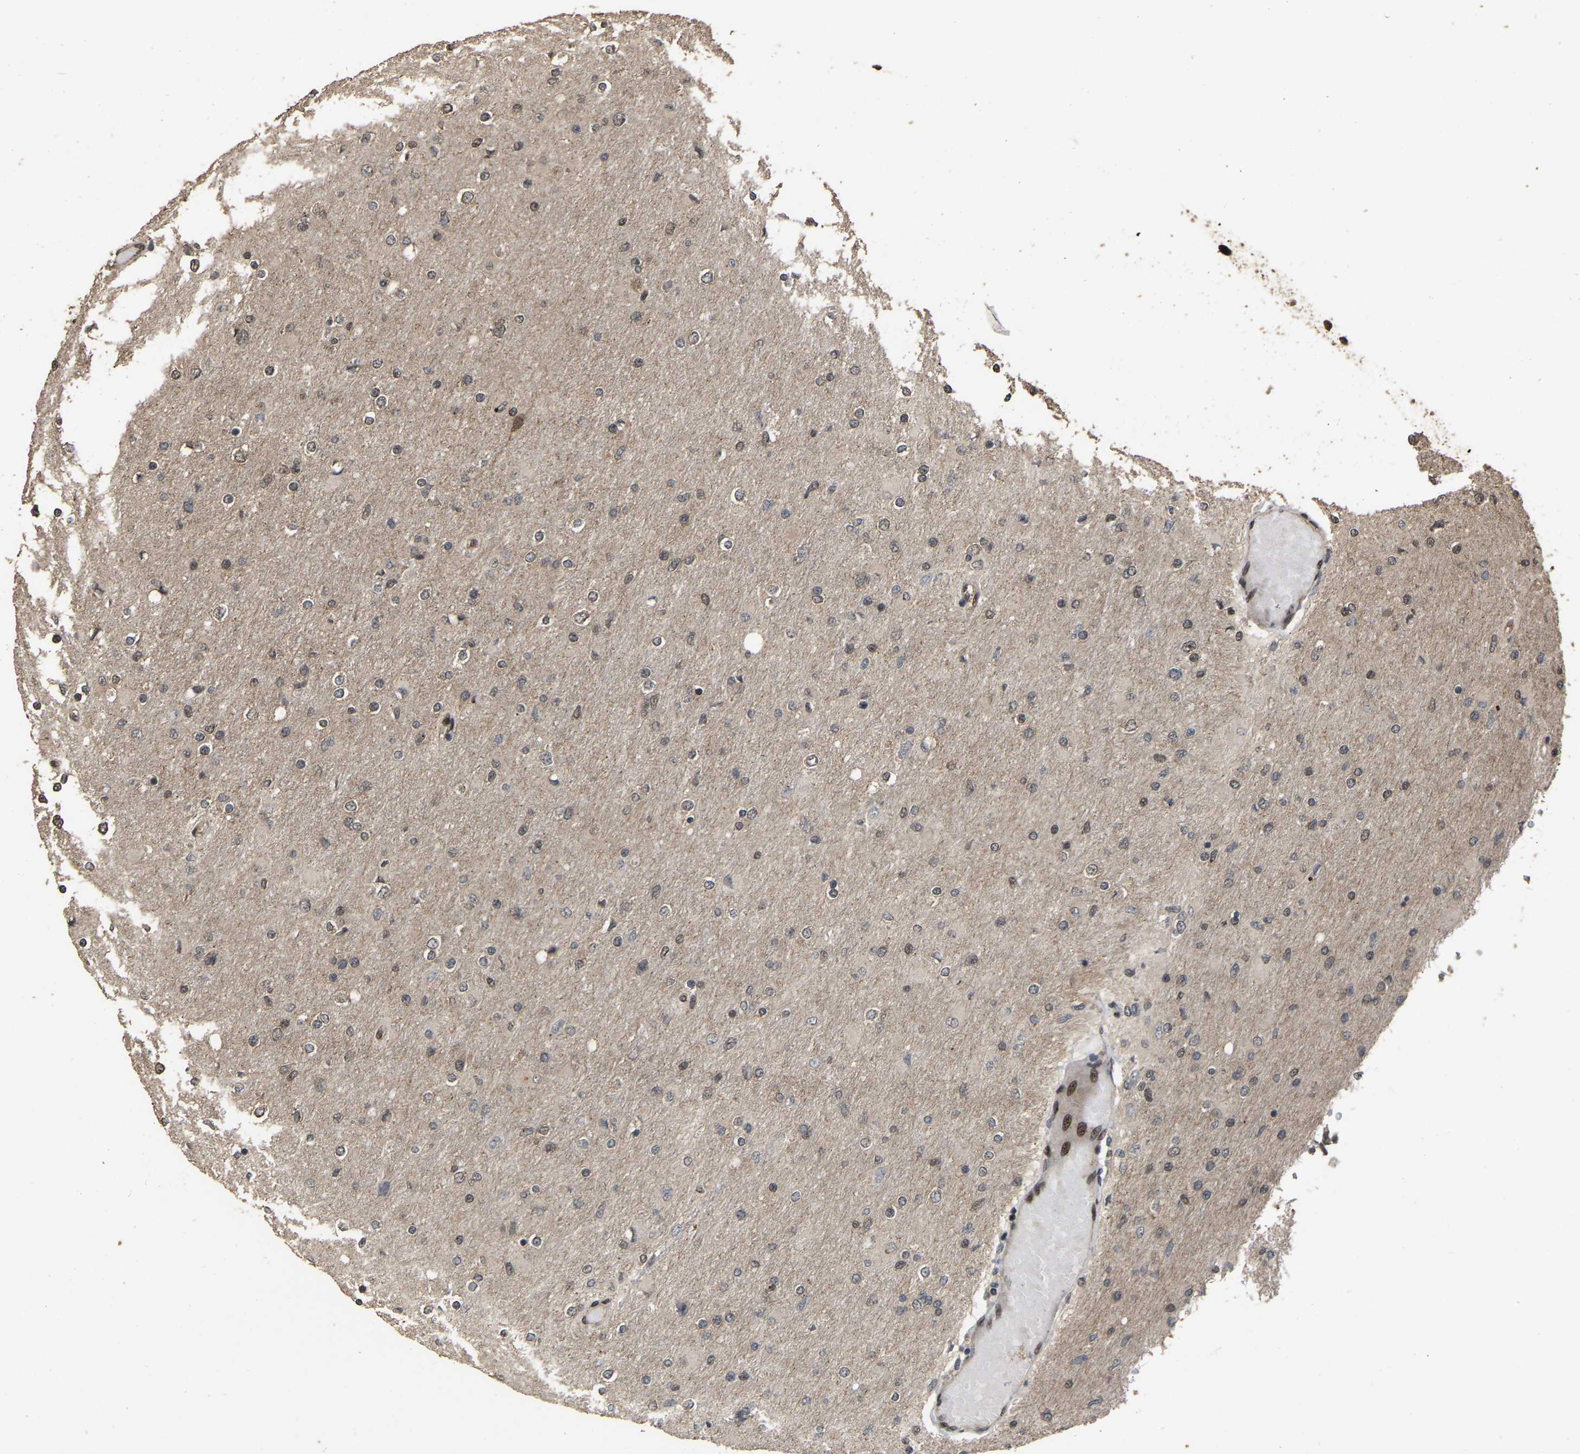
{"staining": {"intensity": "weak", "quantity": "25%-75%", "location": "nuclear"}, "tissue": "glioma", "cell_type": "Tumor cells", "image_type": "cancer", "snomed": [{"axis": "morphology", "description": "Glioma, malignant, High grade"}, {"axis": "topography", "description": "Cerebral cortex"}], "caption": "A histopathology image showing weak nuclear staining in about 25%-75% of tumor cells in glioma, as visualized by brown immunohistochemical staining.", "gene": "ARHGAP23", "patient": {"sex": "female", "age": 36}}